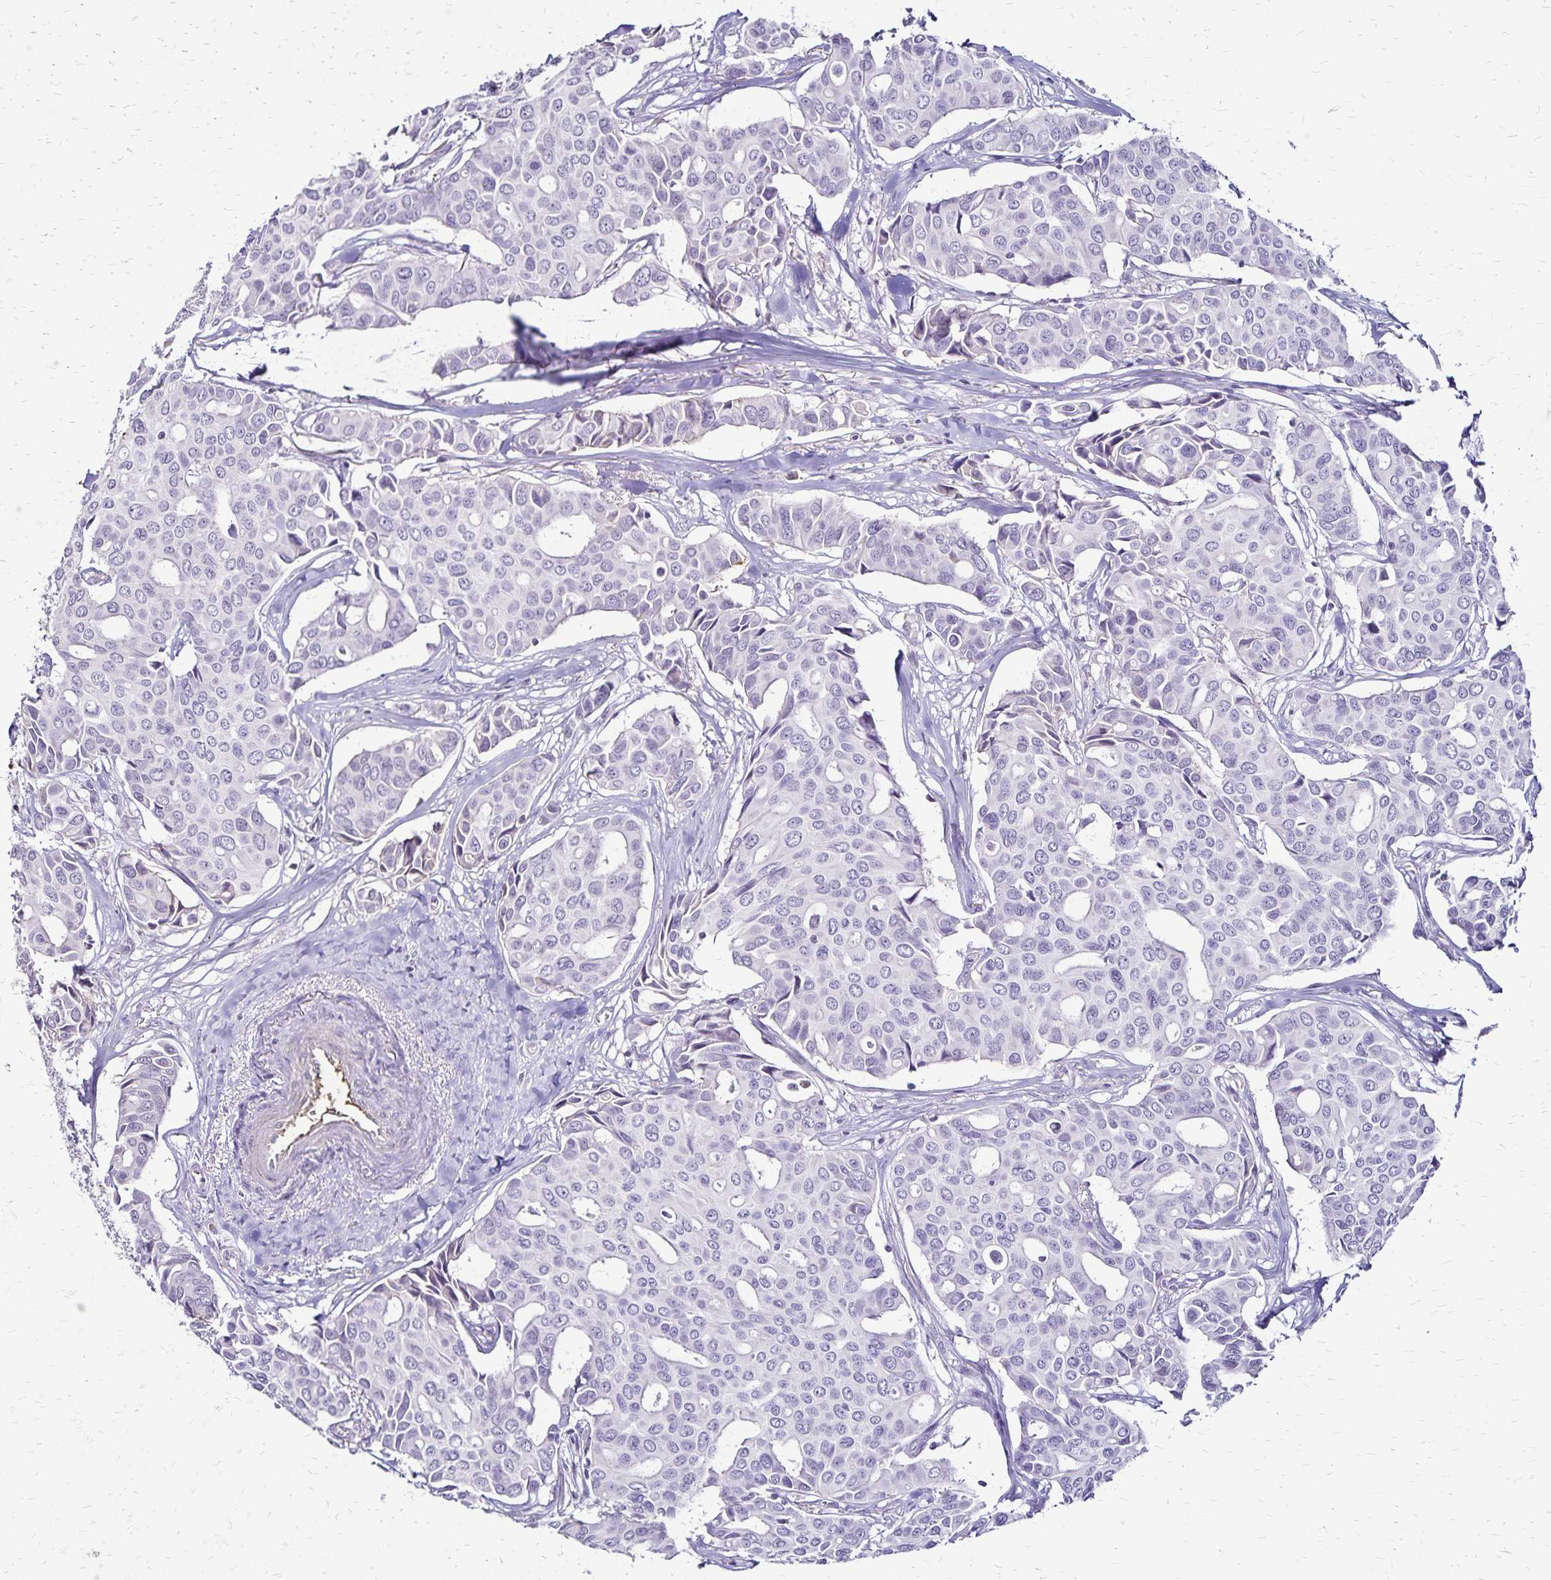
{"staining": {"intensity": "negative", "quantity": "none", "location": "none"}, "tissue": "breast cancer", "cell_type": "Tumor cells", "image_type": "cancer", "snomed": [{"axis": "morphology", "description": "Duct carcinoma"}, {"axis": "topography", "description": "Breast"}], "caption": "IHC of infiltrating ductal carcinoma (breast) reveals no positivity in tumor cells. Nuclei are stained in blue.", "gene": "KISS1", "patient": {"sex": "female", "age": 54}}